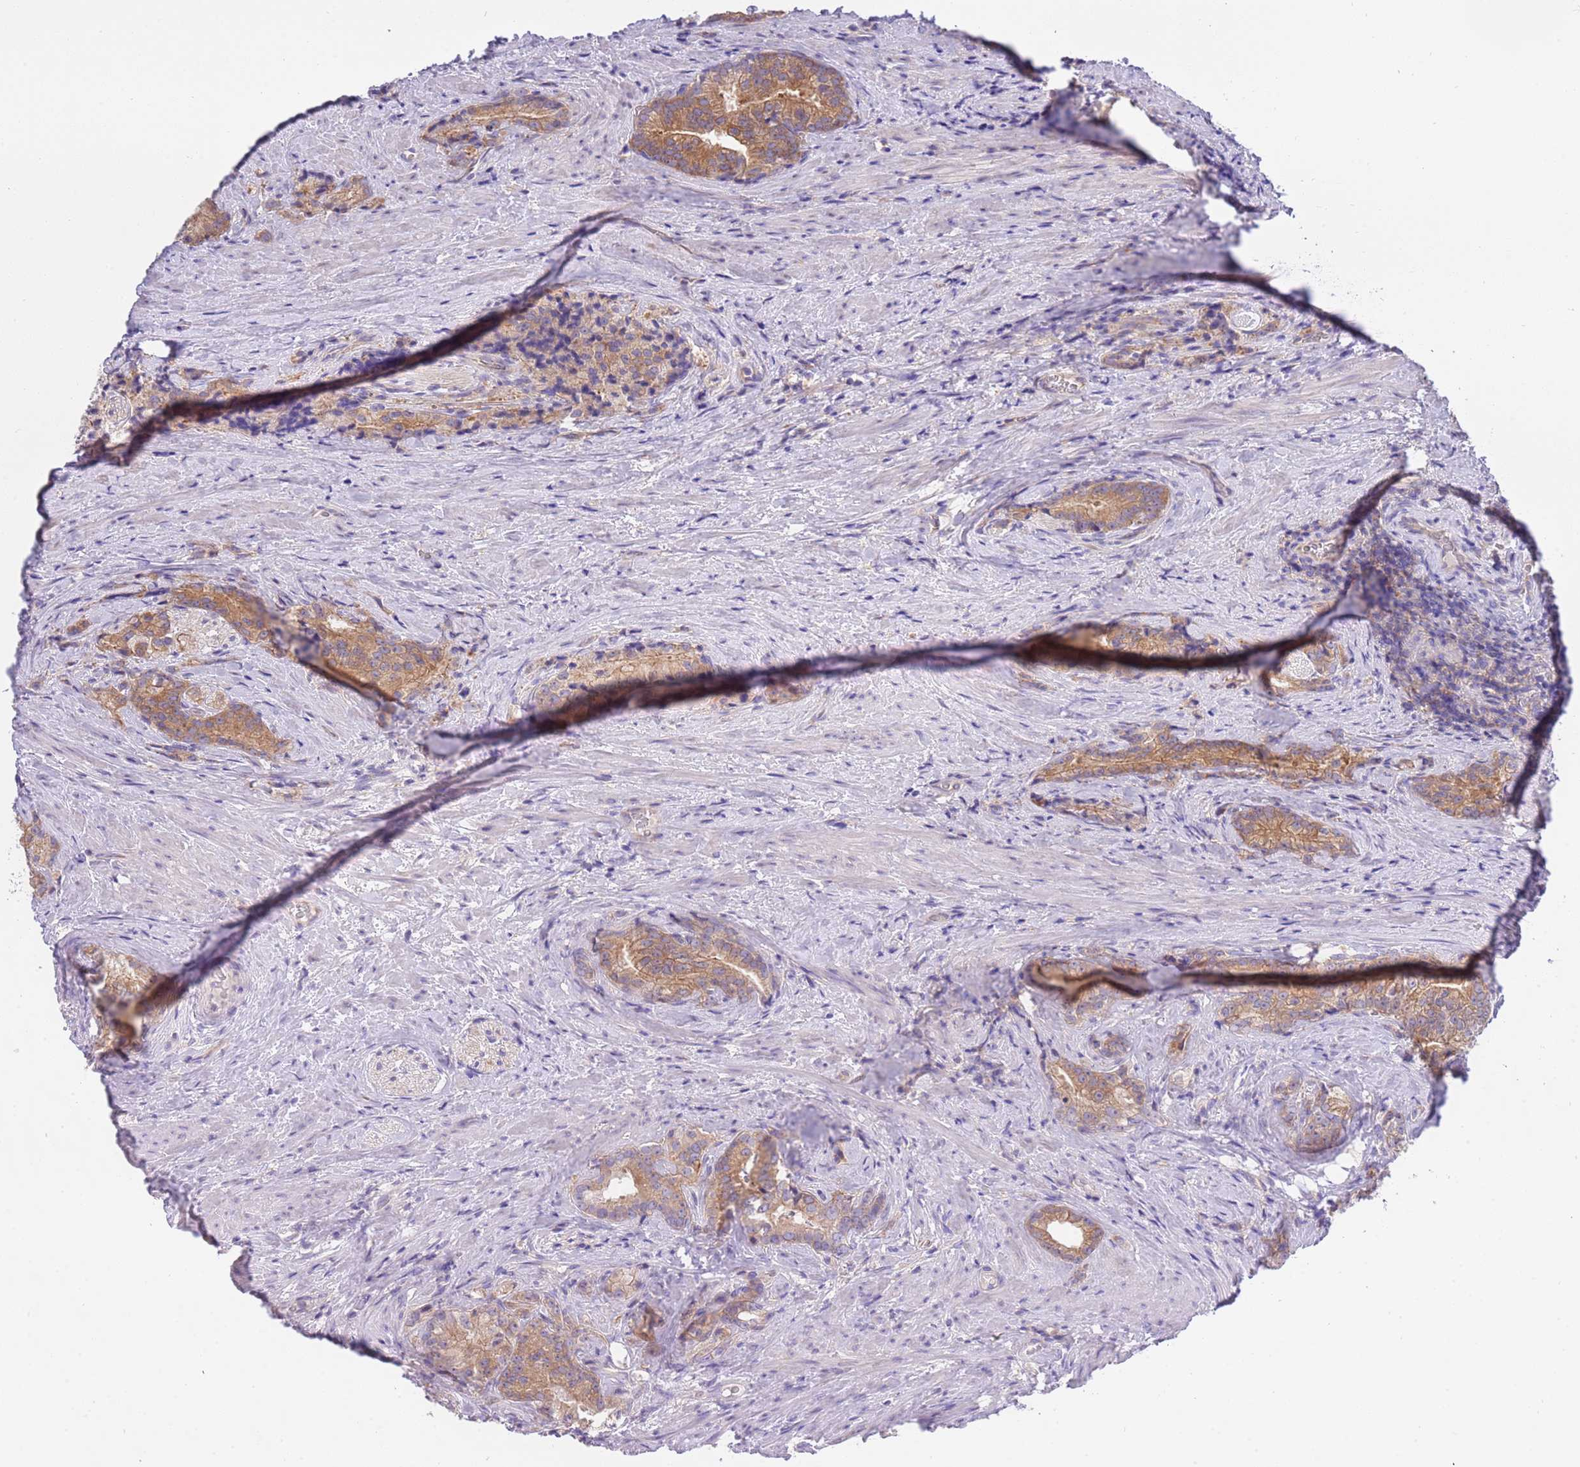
{"staining": {"intensity": "moderate", "quantity": ">75%", "location": "cytoplasmic/membranous"}, "tissue": "prostate cancer", "cell_type": "Tumor cells", "image_type": "cancer", "snomed": [{"axis": "morphology", "description": "Adenocarcinoma, Low grade"}, {"axis": "topography", "description": "Prostate"}], "caption": "Immunohistochemistry (IHC) staining of adenocarcinoma (low-grade) (prostate), which shows medium levels of moderate cytoplasmic/membranous positivity in approximately >75% of tumor cells indicating moderate cytoplasmic/membranous protein positivity. The staining was performed using DAB (brown) for protein detection and nuclei were counterstained in hematoxylin (blue).", "gene": "STIP1", "patient": {"sex": "male", "age": 71}}